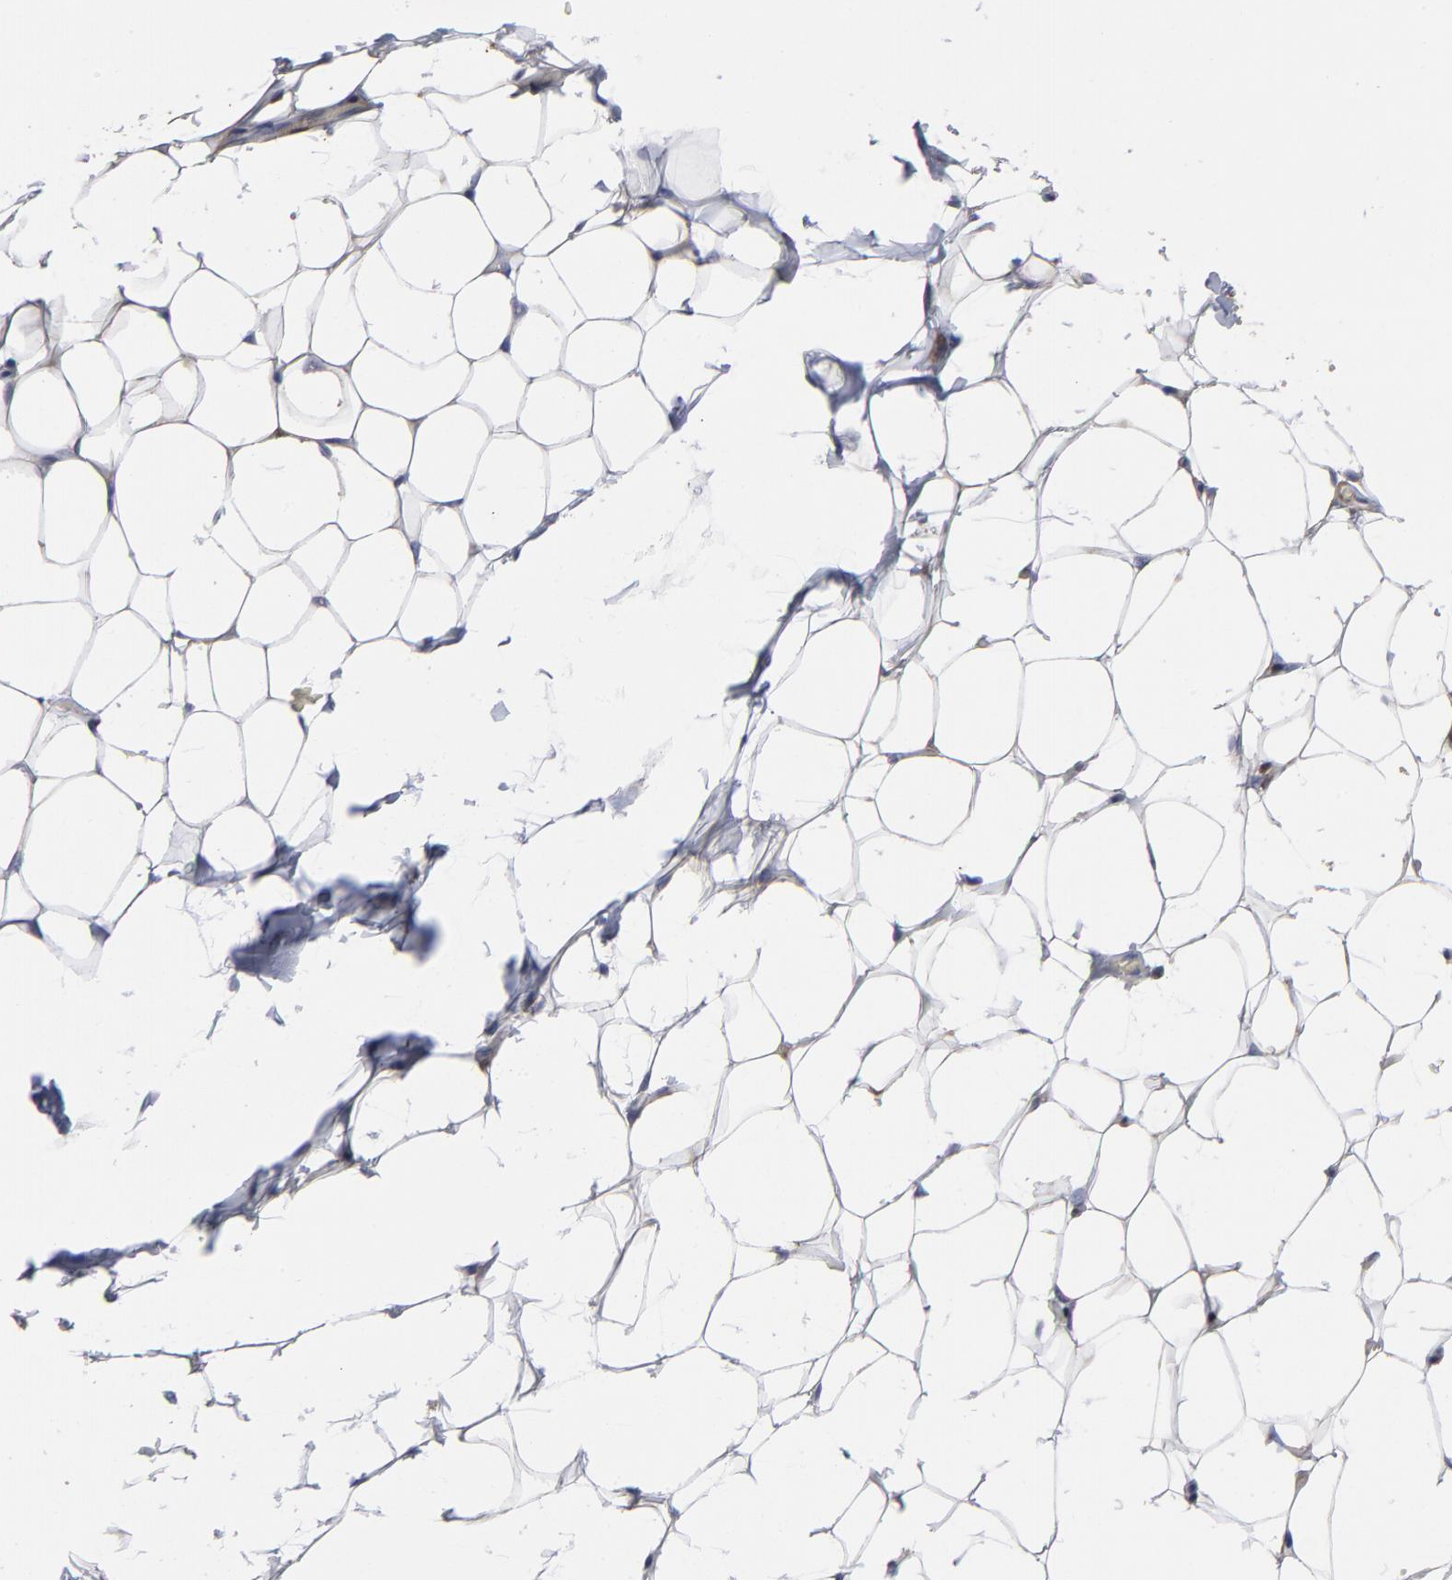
{"staining": {"intensity": "weak", "quantity": "25%-75%", "location": "nuclear"}, "tissue": "adipose tissue", "cell_type": "Adipocytes", "image_type": "normal", "snomed": [{"axis": "morphology", "description": "Normal tissue, NOS"}, {"axis": "topography", "description": "Soft tissue"}], "caption": "The photomicrograph demonstrates immunohistochemical staining of benign adipose tissue. There is weak nuclear staining is present in approximately 25%-75% of adipocytes.", "gene": "MAP2K1", "patient": {"sex": "male", "age": 26}}